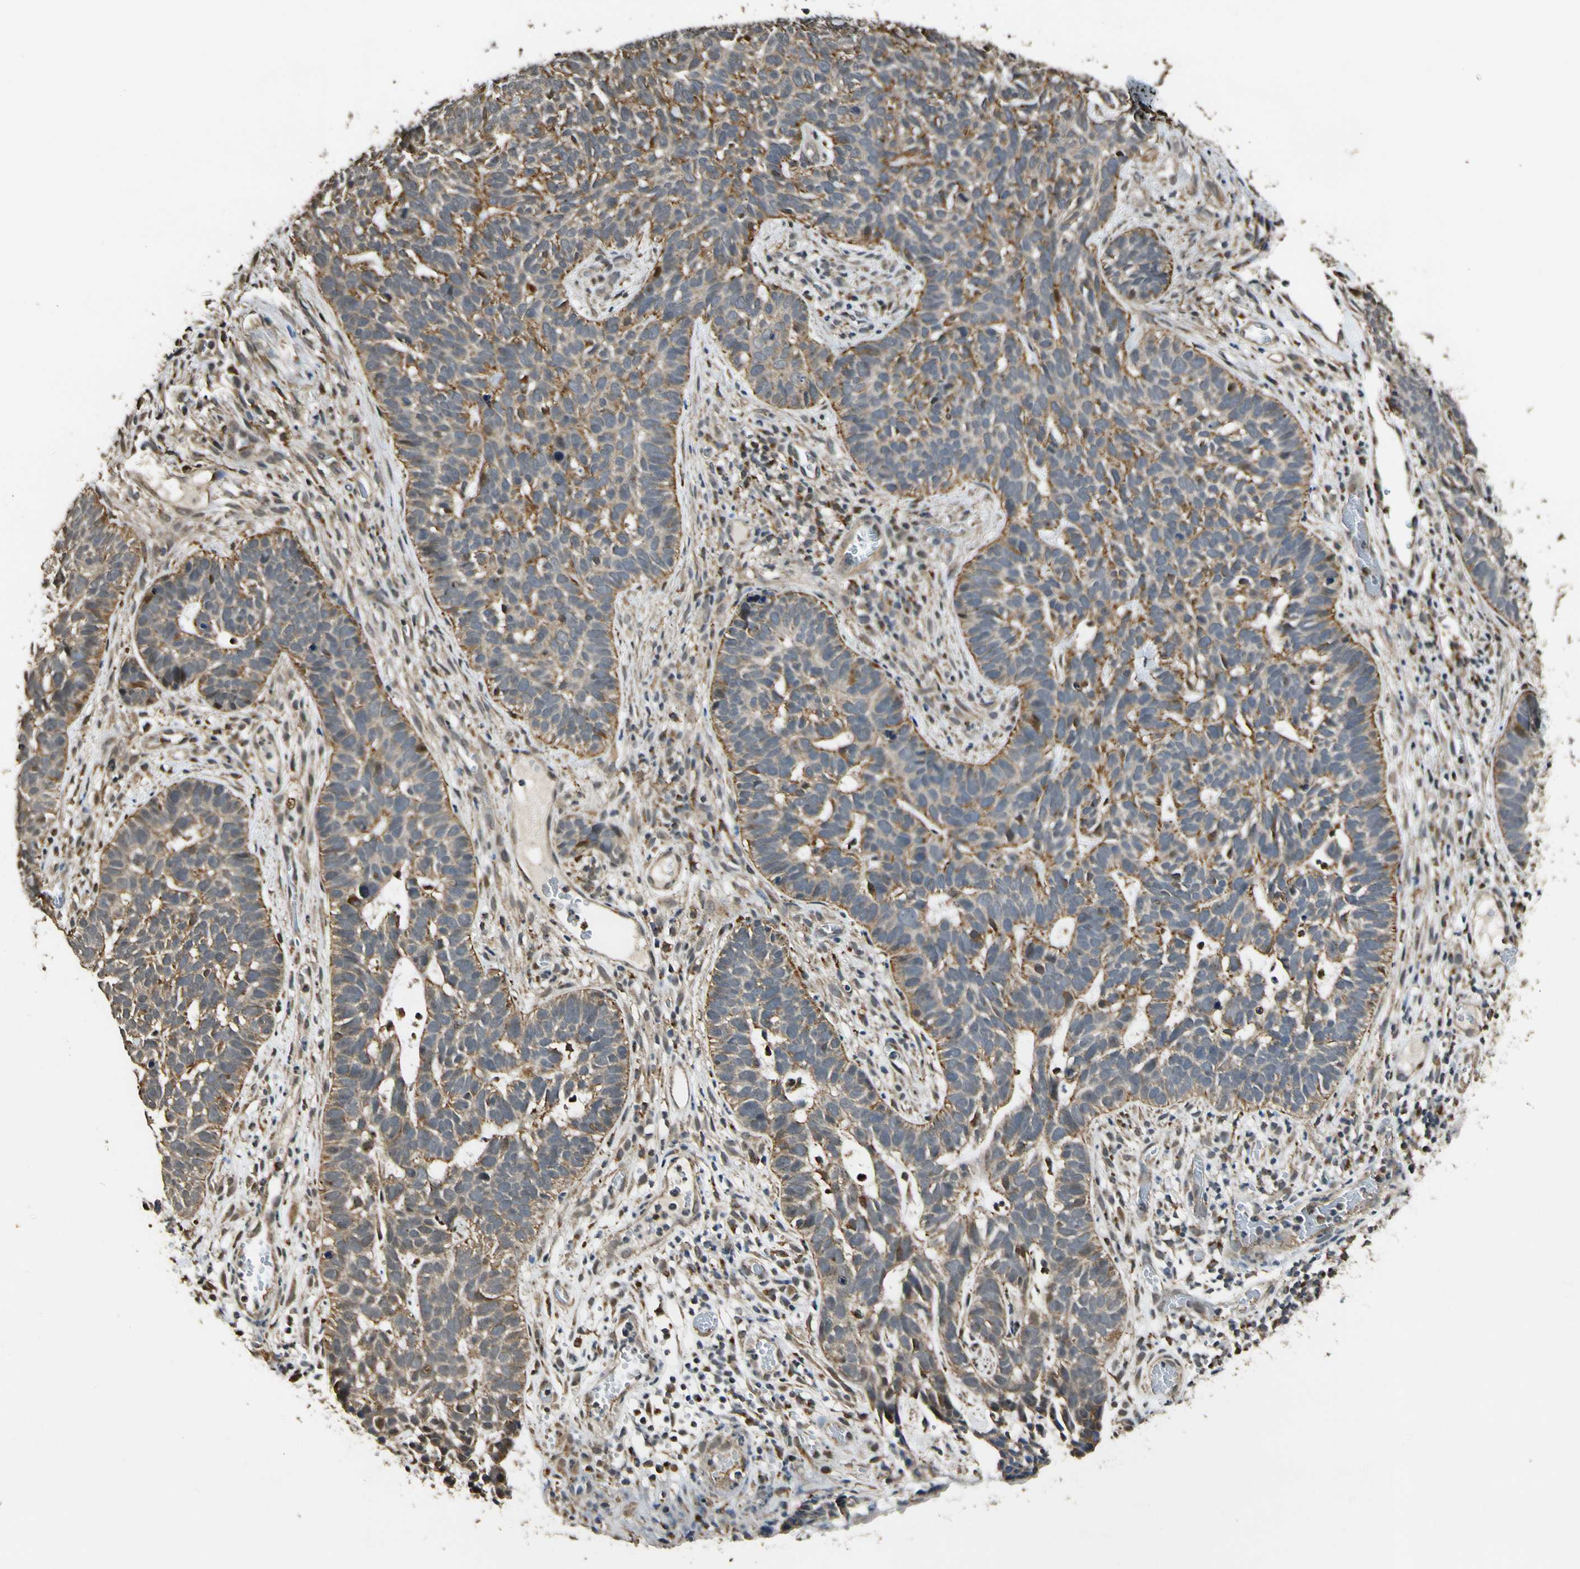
{"staining": {"intensity": "moderate", "quantity": "25%-75%", "location": "cytoplasmic/membranous"}, "tissue": "skin cancer", "cell_type": "Tumor cells", "image_type": "cancer", "snomed": [{"axis": "morphology", "description": "Basal cell carcinoma"}, {"axis": "topography", "description": "Skin"}], "caption": "DAB immunohistochemical staining of human skin basal cell carcinoma displays moderate cytoplasmic/membranous protein staining in approximately 25%-75% of tumor cells. The staining was performed using DAB, with brown indicating positive protein expression. Nuclei are stained blue with hematoxylin.", "gene": "LAMTOR1", "patient": {"sex": "male", "age": 87}}